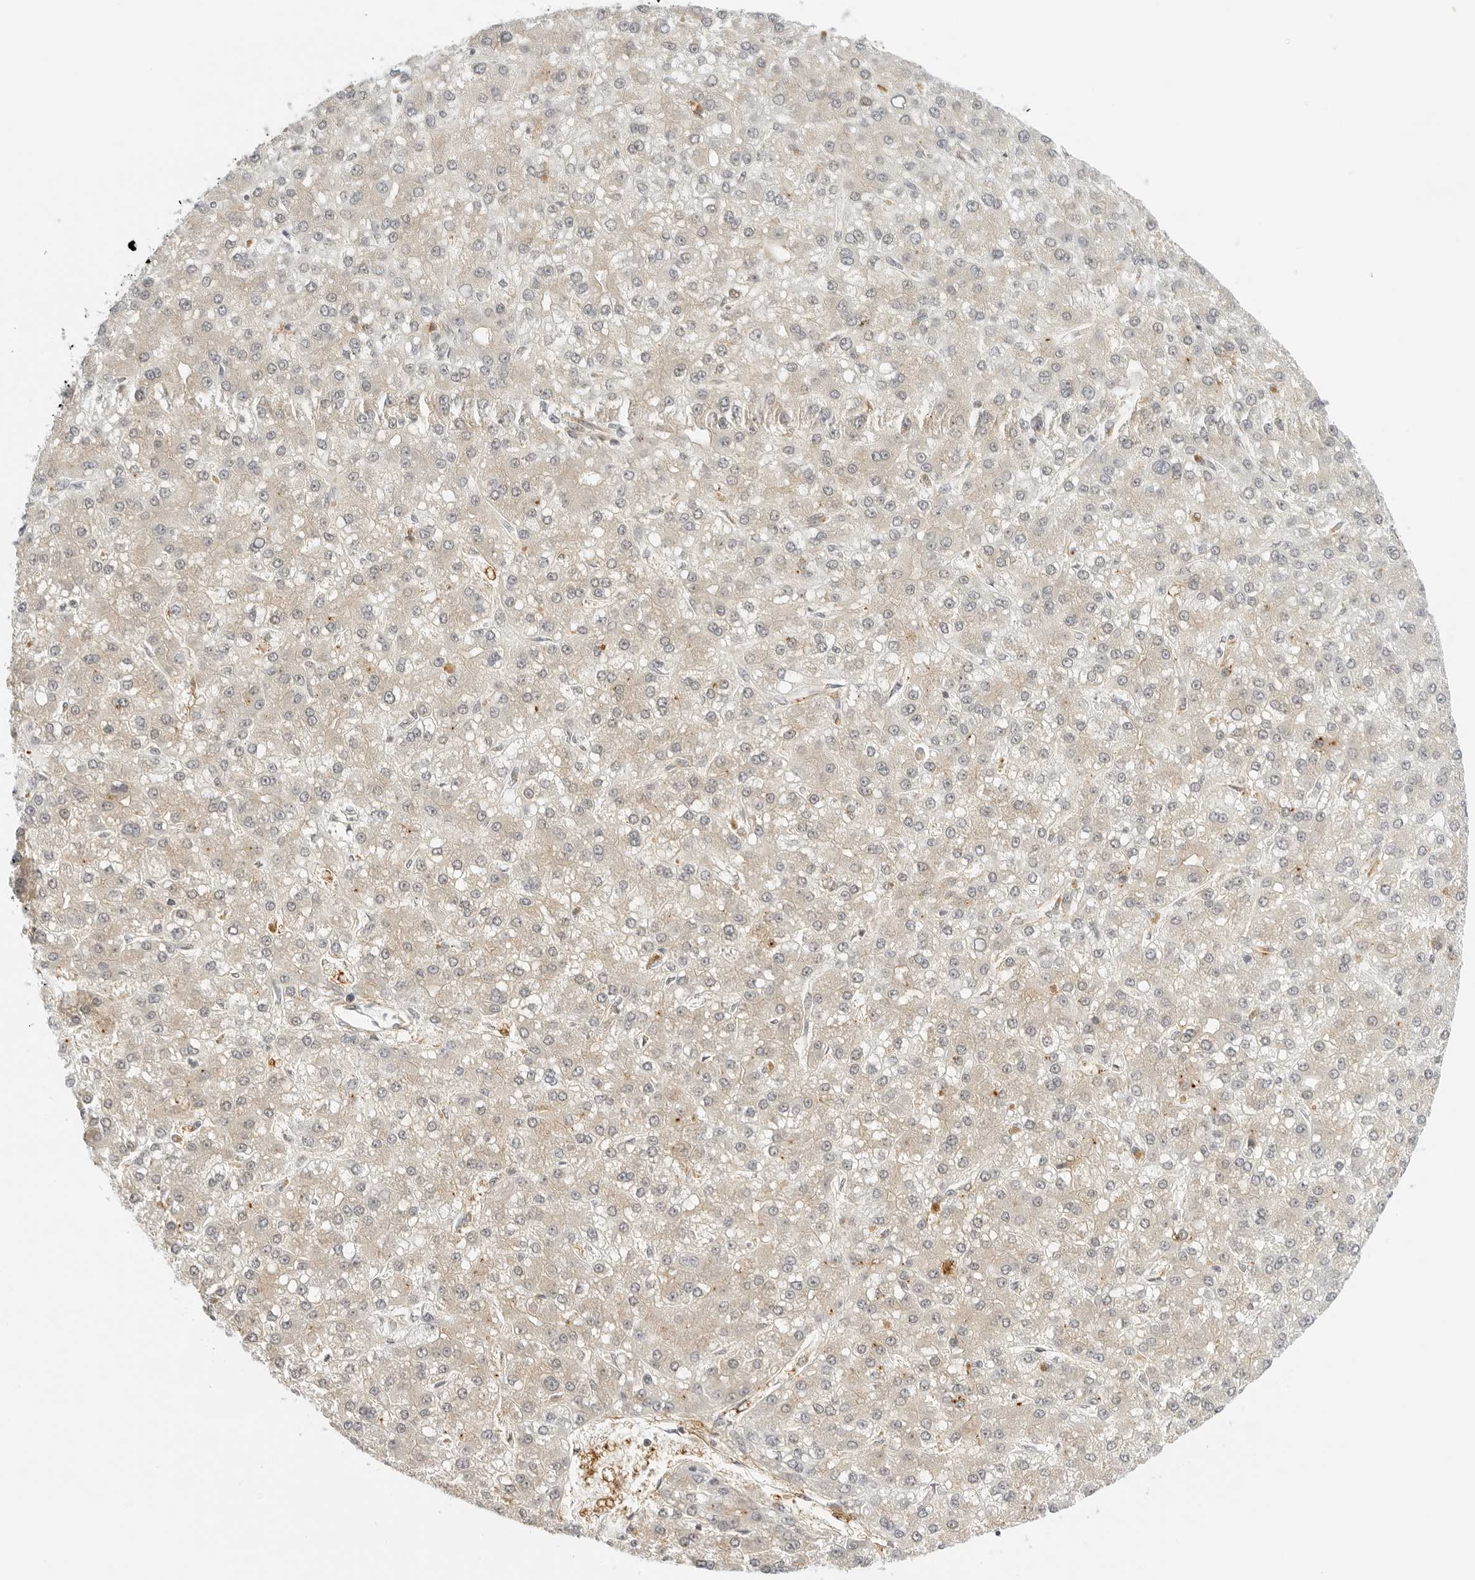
{"staining": {"intensity": "weak", "quantity": "25%-75%", "location": "cytoplasmic/membranous"}, "tissue": "liver cancer", "cell_type": "Tumor cells", "image_type": "cancer", "snomed": [{"axis": "morphology", "description": "Carcinoma, Hepatocellular, NOS"}, {"axis": "topography", "description": "Liver"}], "caption": "Immunohistochemical staining of human hepatocellular carcinoma (liver) demonstrates weak cytoplasmic/membranous protein expression in approximately 25%-75% of tumor cells.", "gene": "OSCP1", "patient": {"sex": "male", "age": 67}}